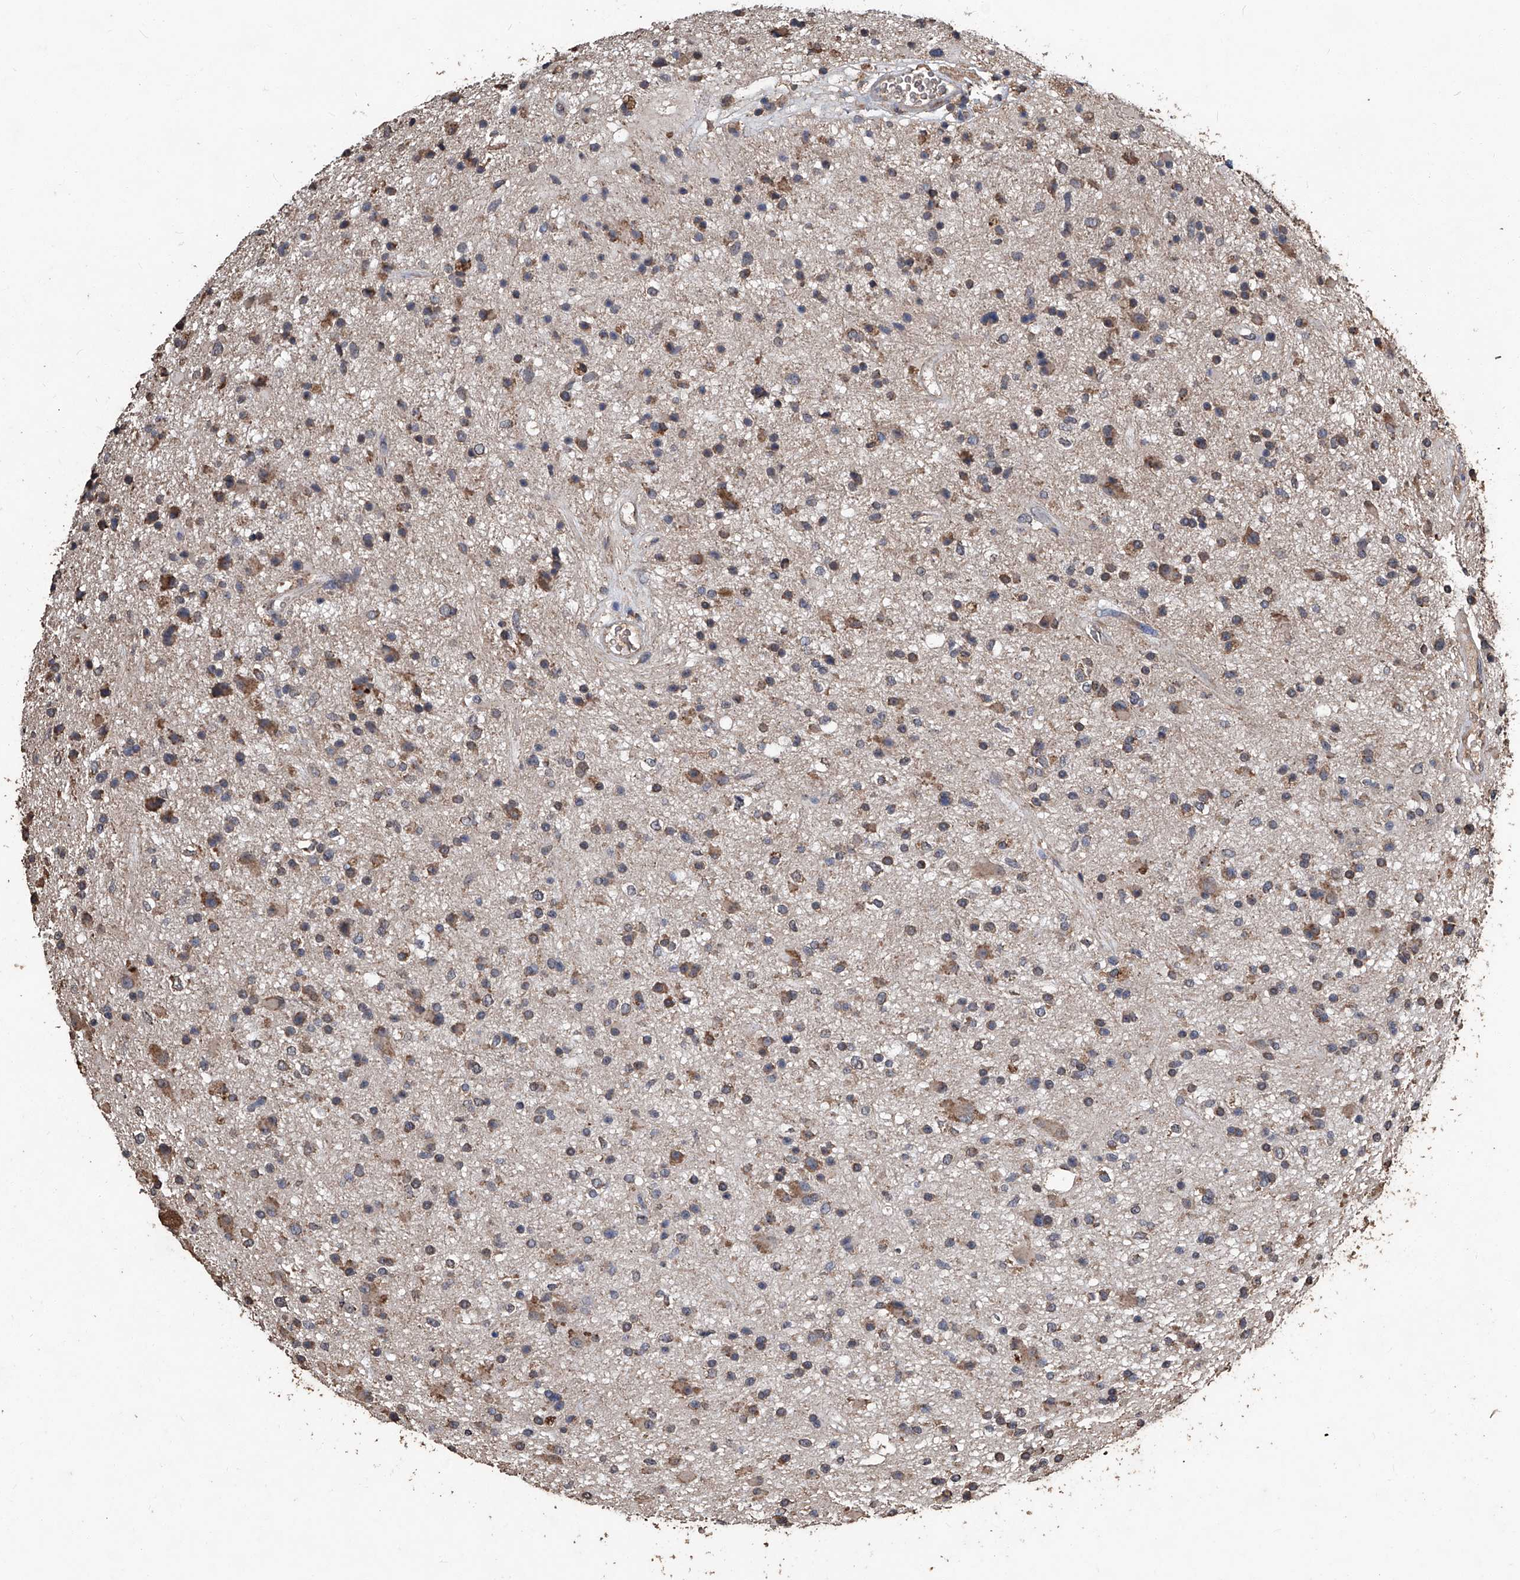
{"staining": {"intensity": "moderate", "quantity": "<25%", "location": "cytoplasmic/membranous"}, "tissue": "glioma", "cell_type": "Tumor cells", "image_type": "cancer", "snomed": [{"axis": "morphology", "description": "Glioma, malignant, High grade"}, {"axis": "topography", "description": "Brain"}], "caption": "Protein positivity by immunohistochemistry (IHC) displays moderate cytoplasmic/membranous staining in about <25% of tumor cells in glioma.", "gene": "STARD7", "patient": {"sex": "male", "age": 33}}